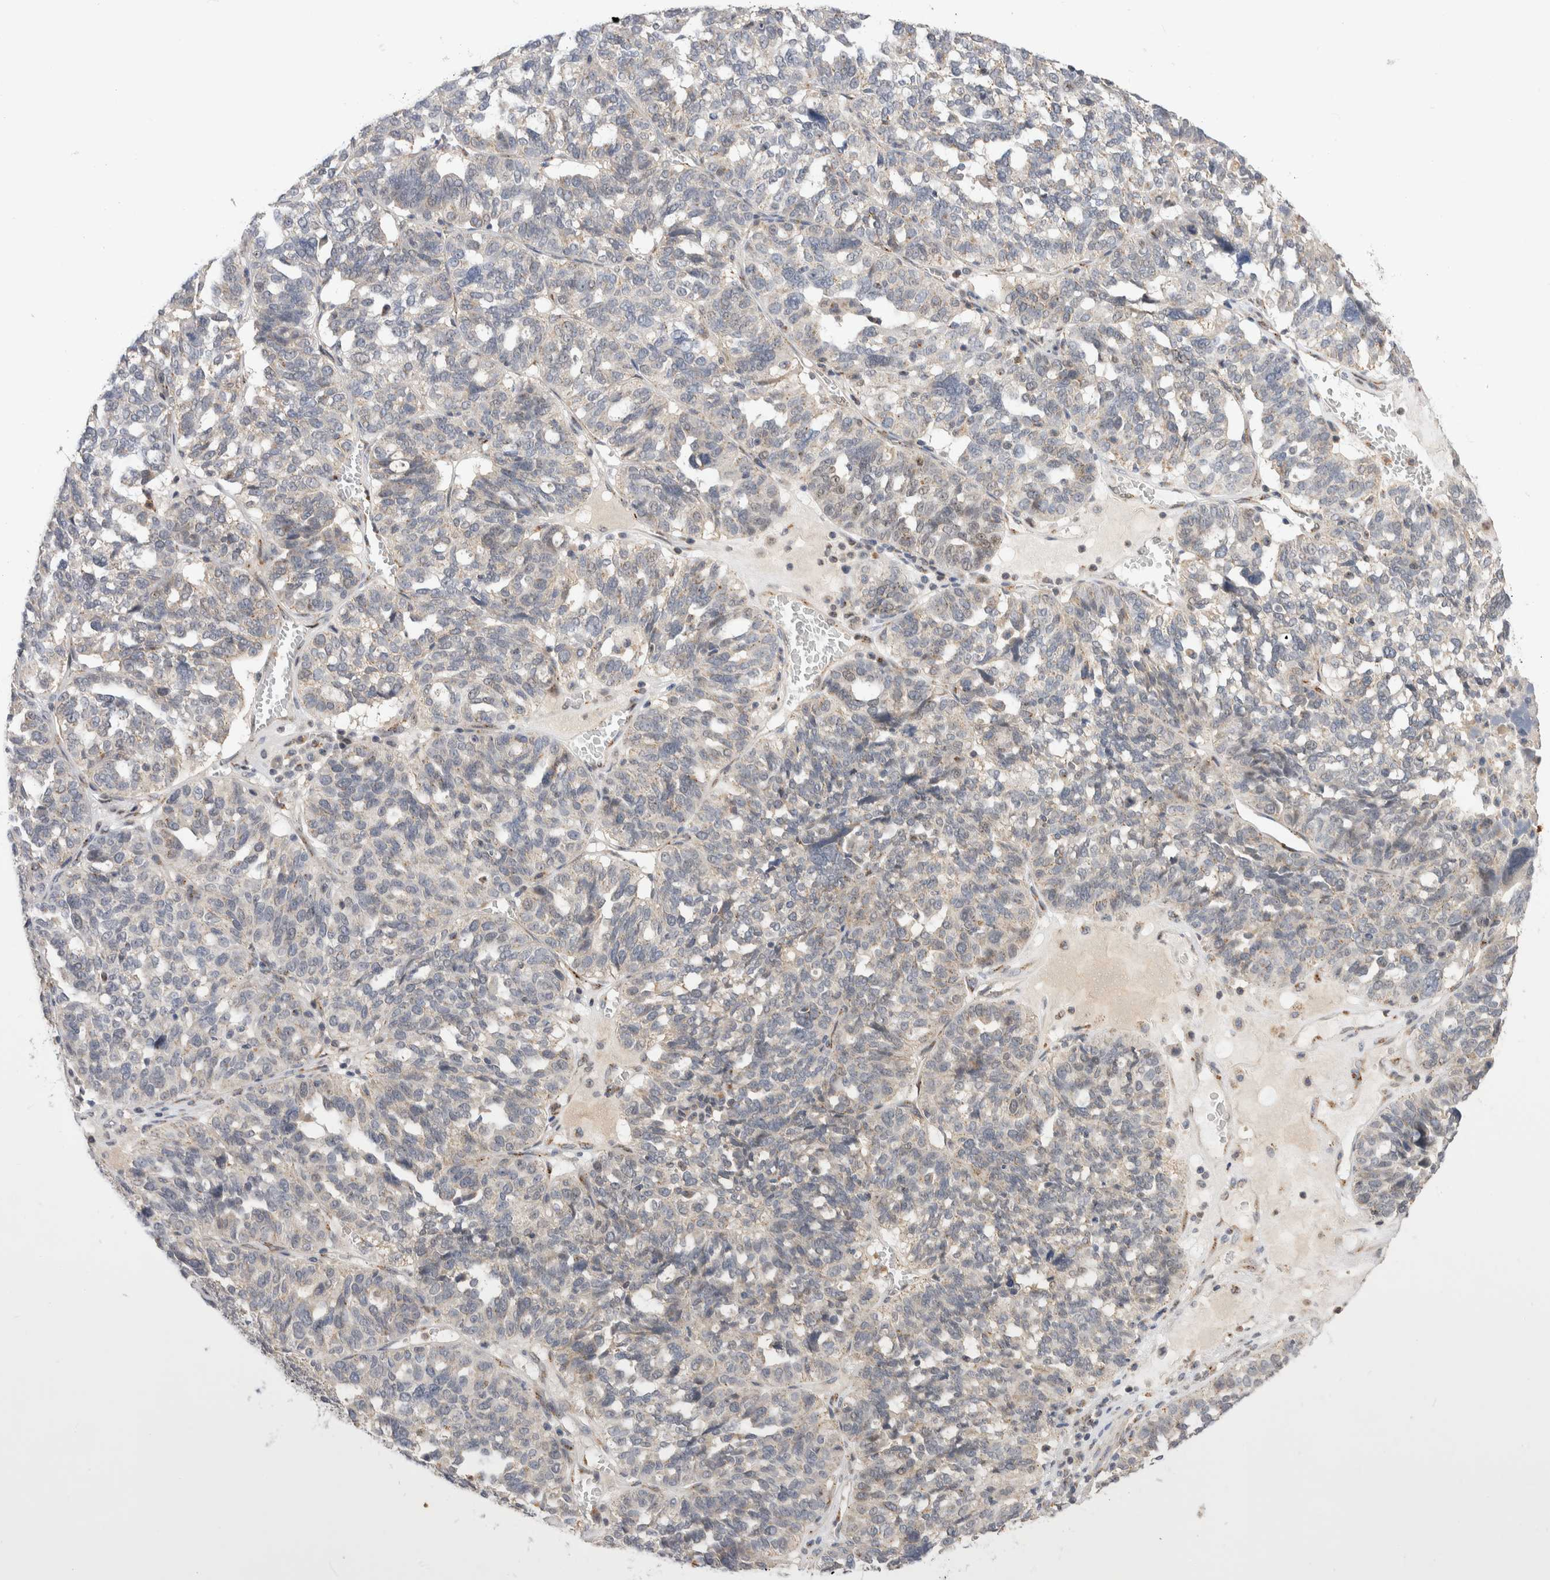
{"staining": {"intensity": "negative", "quantity": "none", "location": "none"}, "tissue": "ovarian cancer", "cell_type": "Tumor cells", "image_type": "cancer", "snomed": [{"axis": "morphology", "description": "Cystadenocarcinoma, serous, NOS"}, {"axis": "topography", "description": "Ovary"}], "caption": "This image is of serous cystadenocarcinoma (ovarian) stained with IHC to label a protein in brown with the nuclei are counter-stained blue. There is no positivity in tumor cells.", "gene": "NSMAF", "patient": {"sex": "female", "age": 59}}